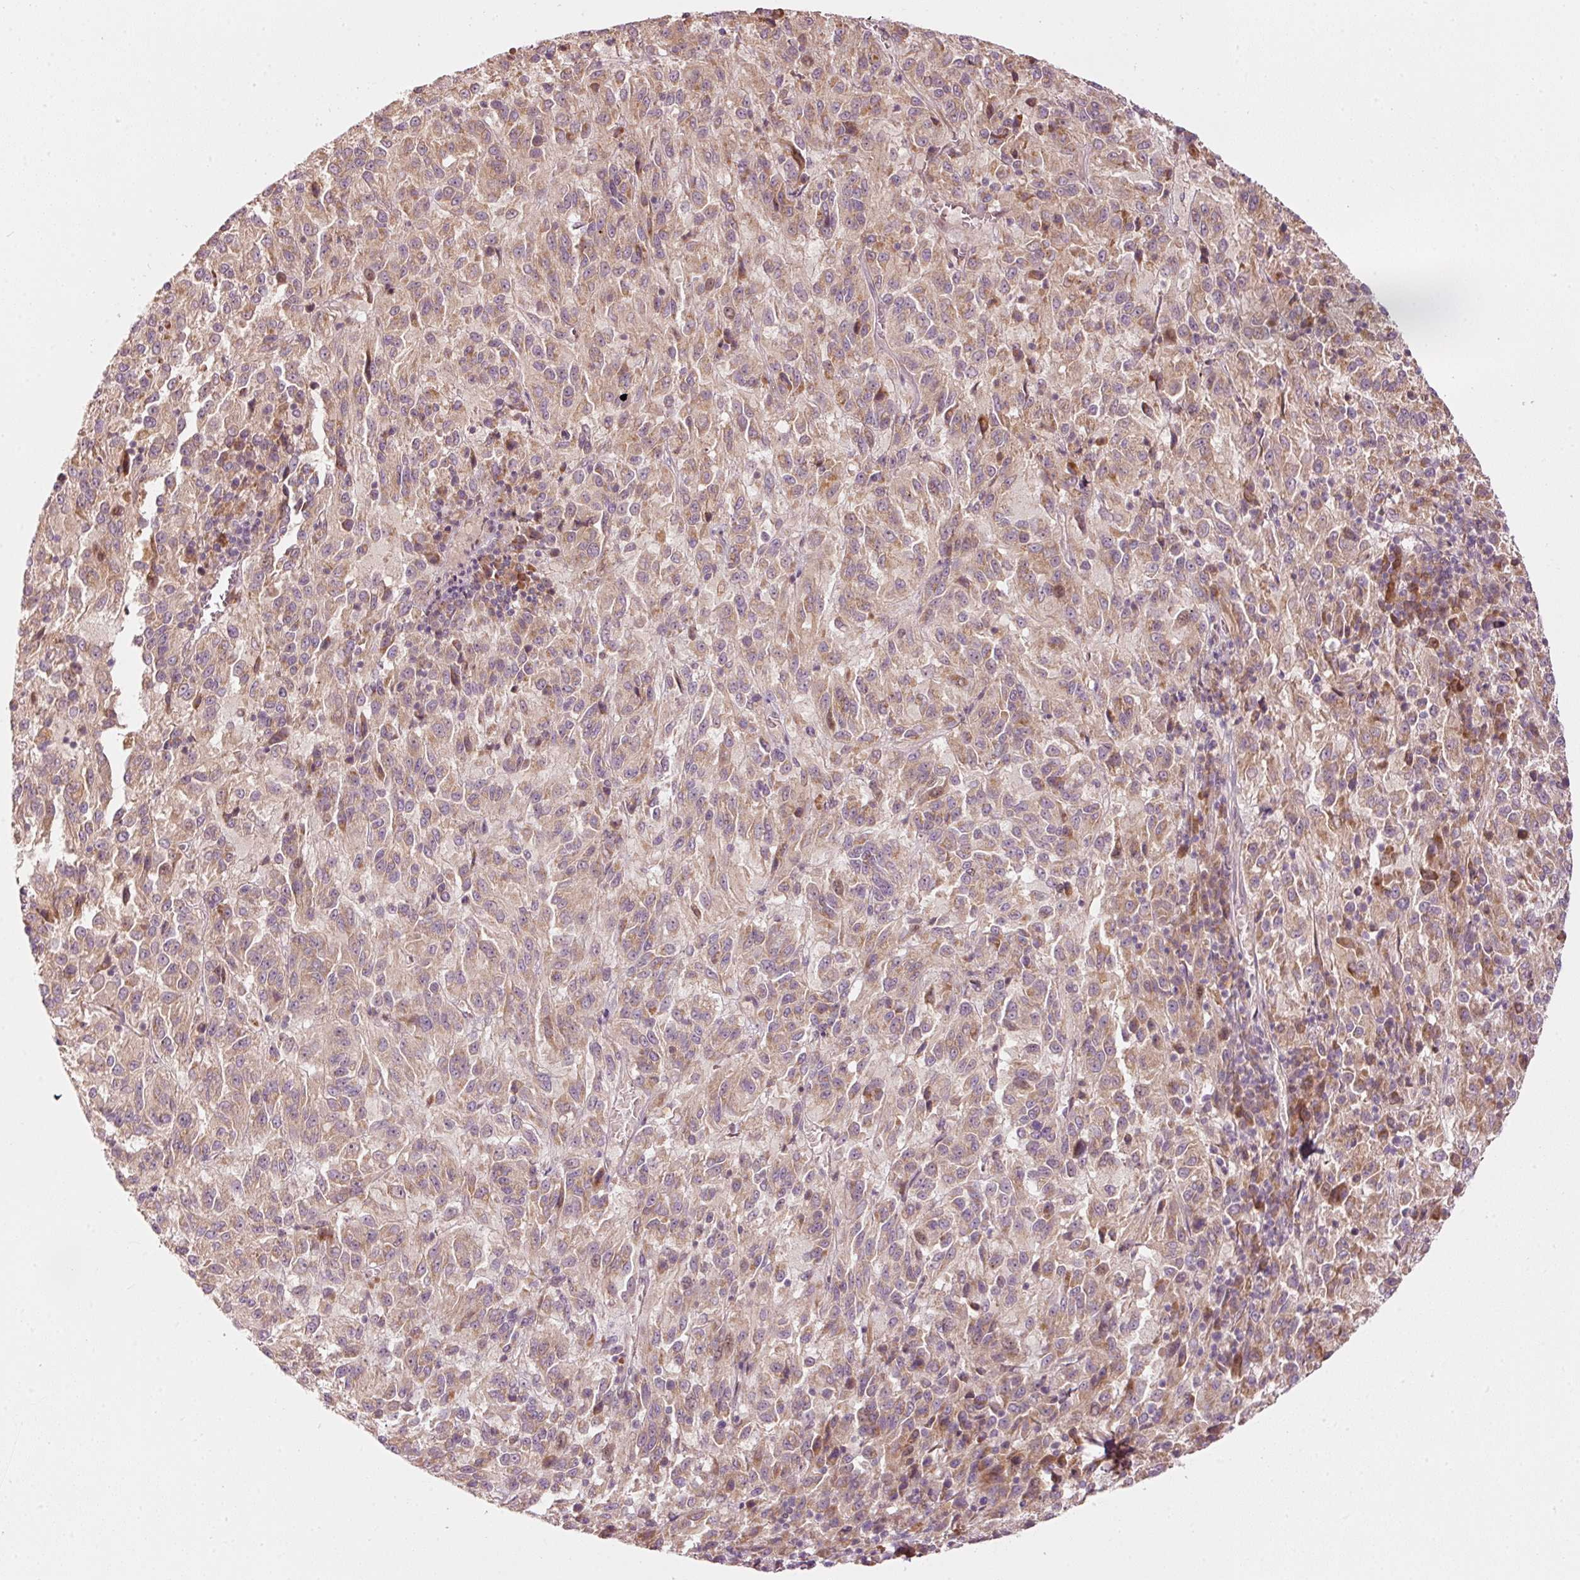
{"staining": {"intensity": "weak", "quantity": ">75%", "location": "cytoplasmic/membranous"}, "tissue": "melanoma", "cell_type": "Tumor cells", "image_type": "cancer", "snomed": [{"axis": "morphology", "description": "Malignant melanoma, Metastatic site"}, {"axis": "topography", "description": "Lung"}], "caption": "Human melanoma stained with a protein marker displays weak staining in tumor cells.", "gene": "MAP10", "patient": {"sex": "male", "age": 64}}